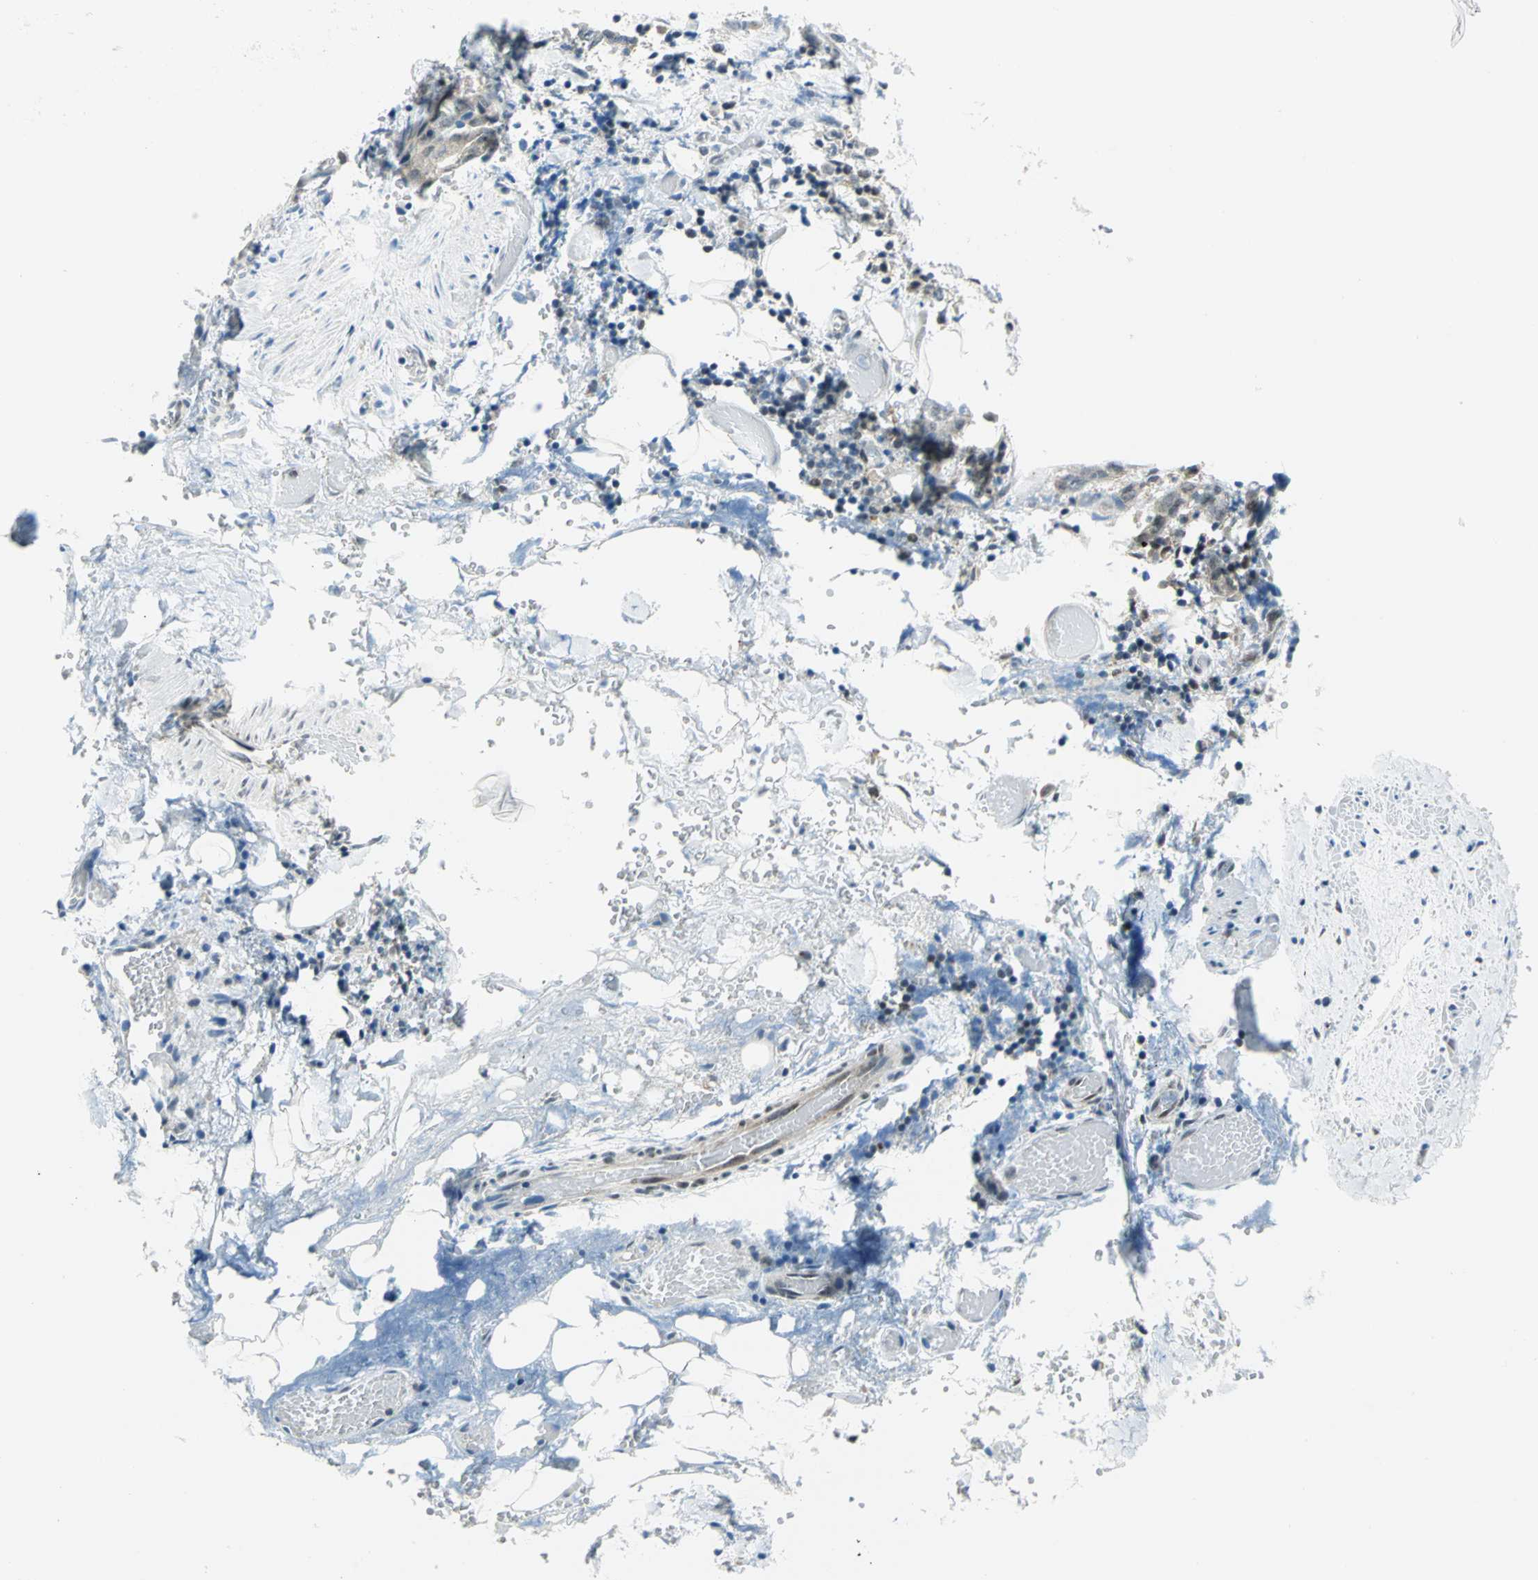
{"staining": {"intensity": "negative", "quantity": "none", "location": "none"}, "tissue": "stomach cancer", "cell_type": "Tumor cells", "image_type": "cancer", "snomed": [{"axis": "morphology", "description": "Adenocarcinoma, NOS"}, {"axis": "topography", "description": "Stomach"}], "caption": "The image displays no staining of tumor cells in stomach adenocarcinoma.", "gene": "PIN1", "patient": {"sex": "male", "age": 48}}